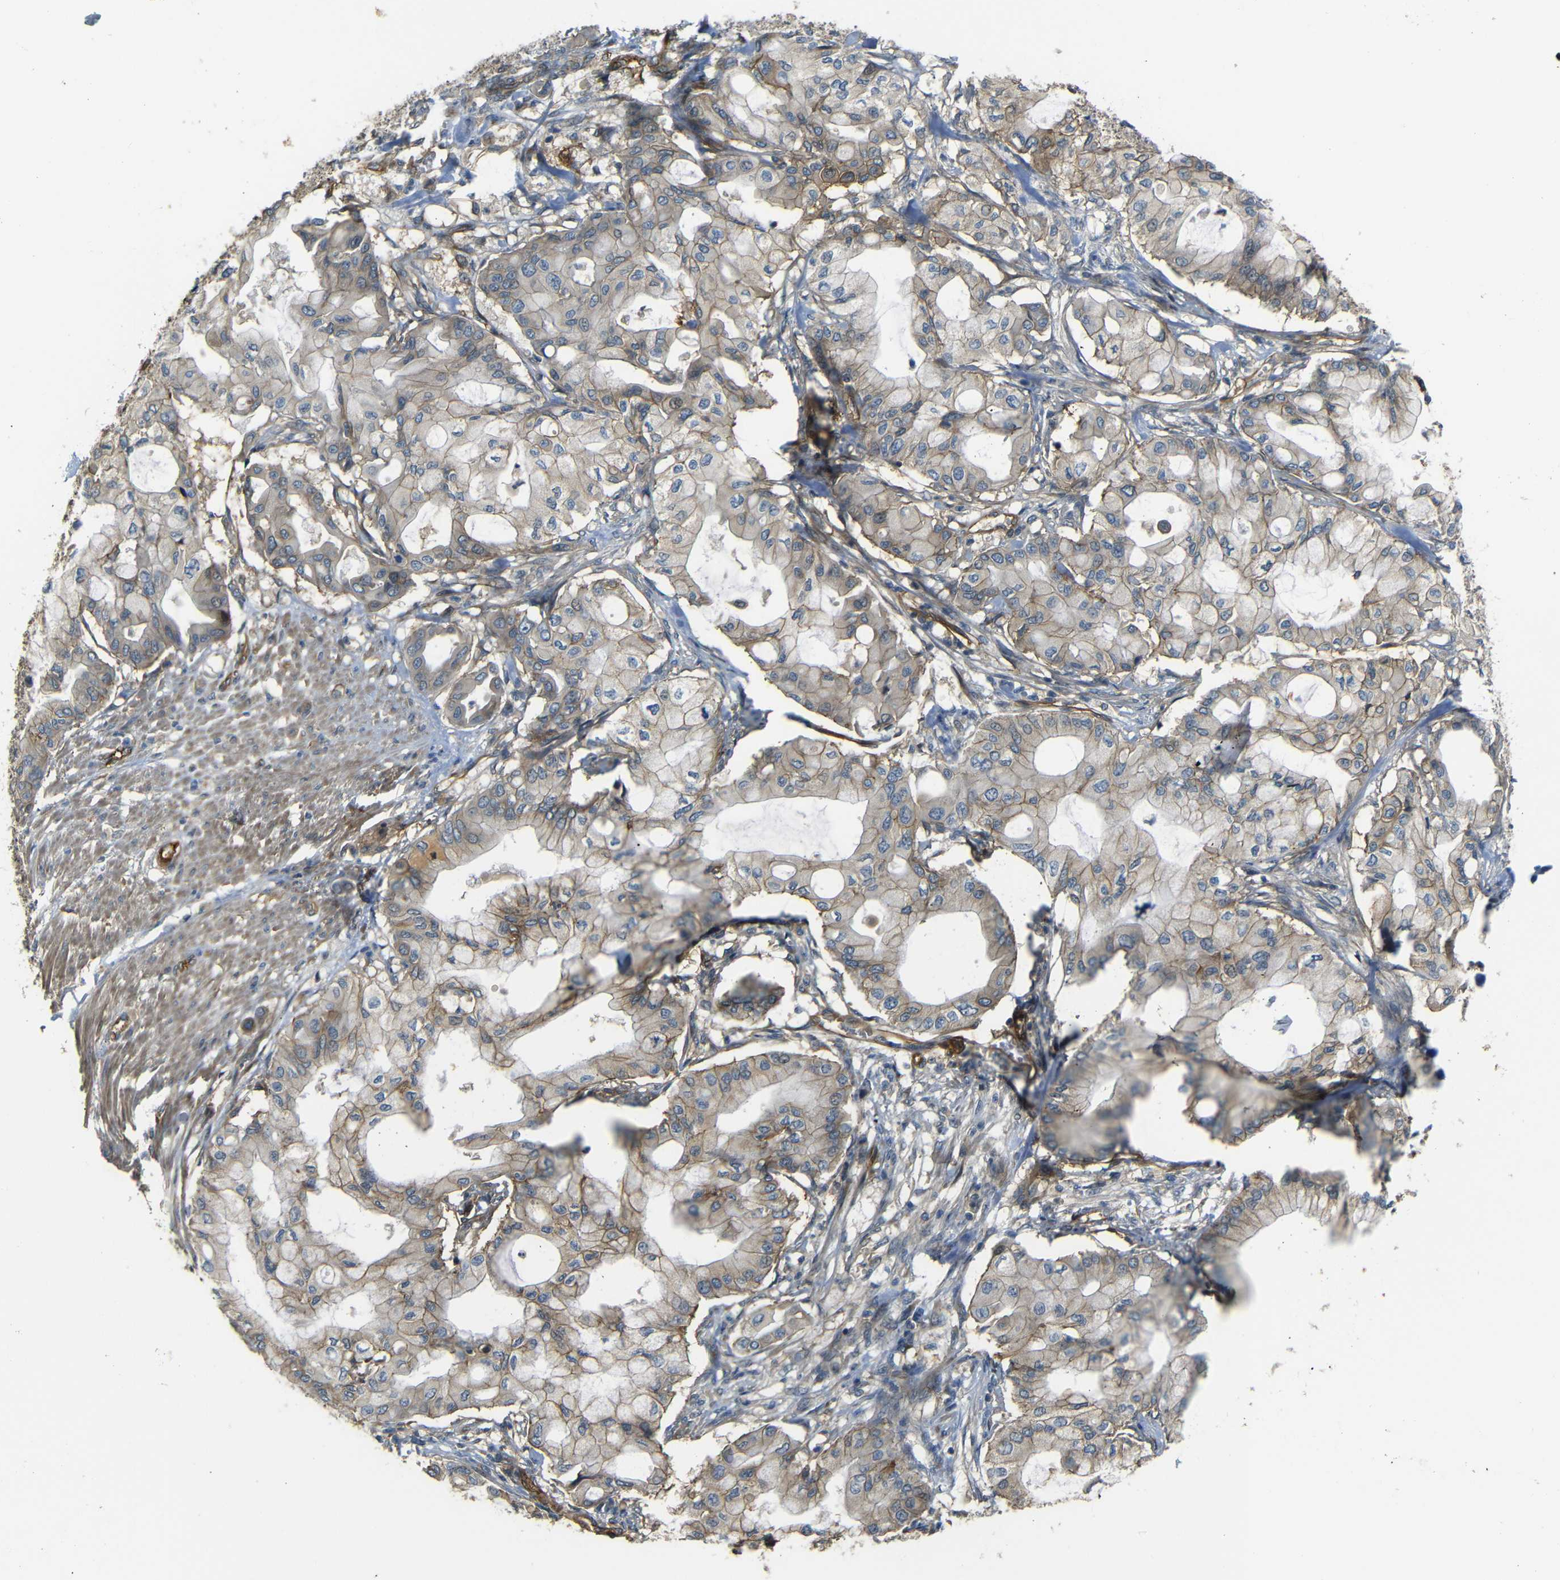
{"staining": {"intensity": "moderate", "quantity": ">75%", "location": "cytoplasmic/membranous"}, "tissue": "pancreatic cancer", "cell_type": "Tumor cells", "image_type": "cancer", "snomed": [{"axis": "morphology", "description": "Adenocarcinoma, NOS"}, {"axis": "morphology", "description": "Adenocarcinoma, metastatic, NOS"}, {"axis": "topography", "description": "Lymph node"}, {"axis": "topography", "description": "Pancreas"}, {"axis": "topography", "description": "Duodenum"}], "caption": "Tumor cells display moderate cytoplasmic/membranous positivity in approximately >75% of cells in pancreatic metastatic adenocarcinoma.", "gene": "RELL1", "patient": {"sex": "female", "age": 64}}